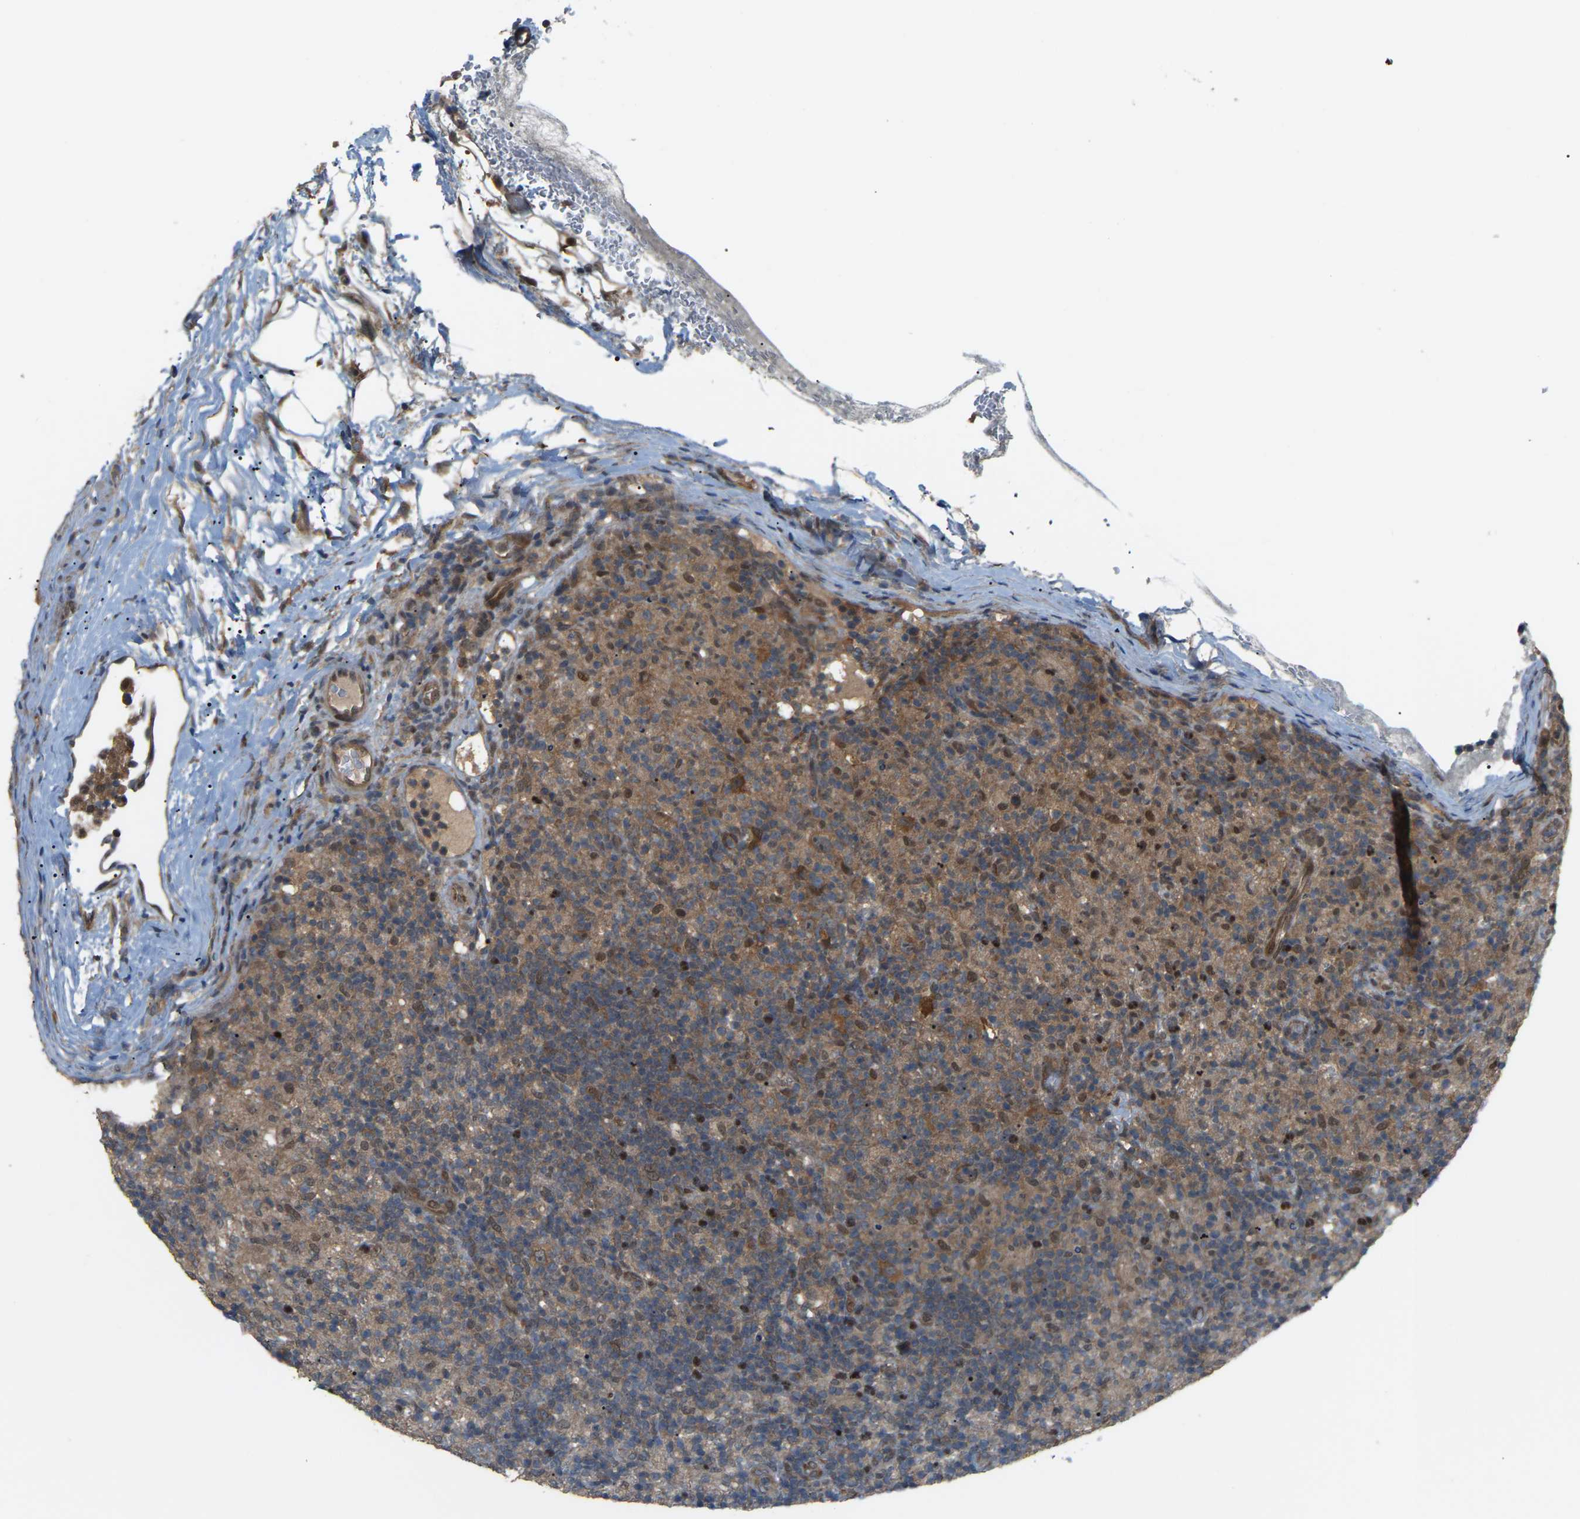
{"staining": {"intensity": "moderate", "quantity": ">75%", "location": "cytoplasmic/membranous"}, "tissue": "lymphoma", "cell_type": "Tumor cells", "image_type": "cancer", "snomed": [{"axis": "morphology", "description": "Hodgkin's disease, NOS"}, {"axis": "topography", "description": "Lymph node"}], "caption": "Immunohistochemistry histopathology image of neoplastic tissue: human Hodgkin's disease stained using IHC shows medium levels of moderate protein expression localized specifically in the cytoplasmic/membranous of tumor cells, appearing as a cytoplasmic/membranous brown color.", "gene": "CROT", "patient": {"sex": "male", "age": 70}}